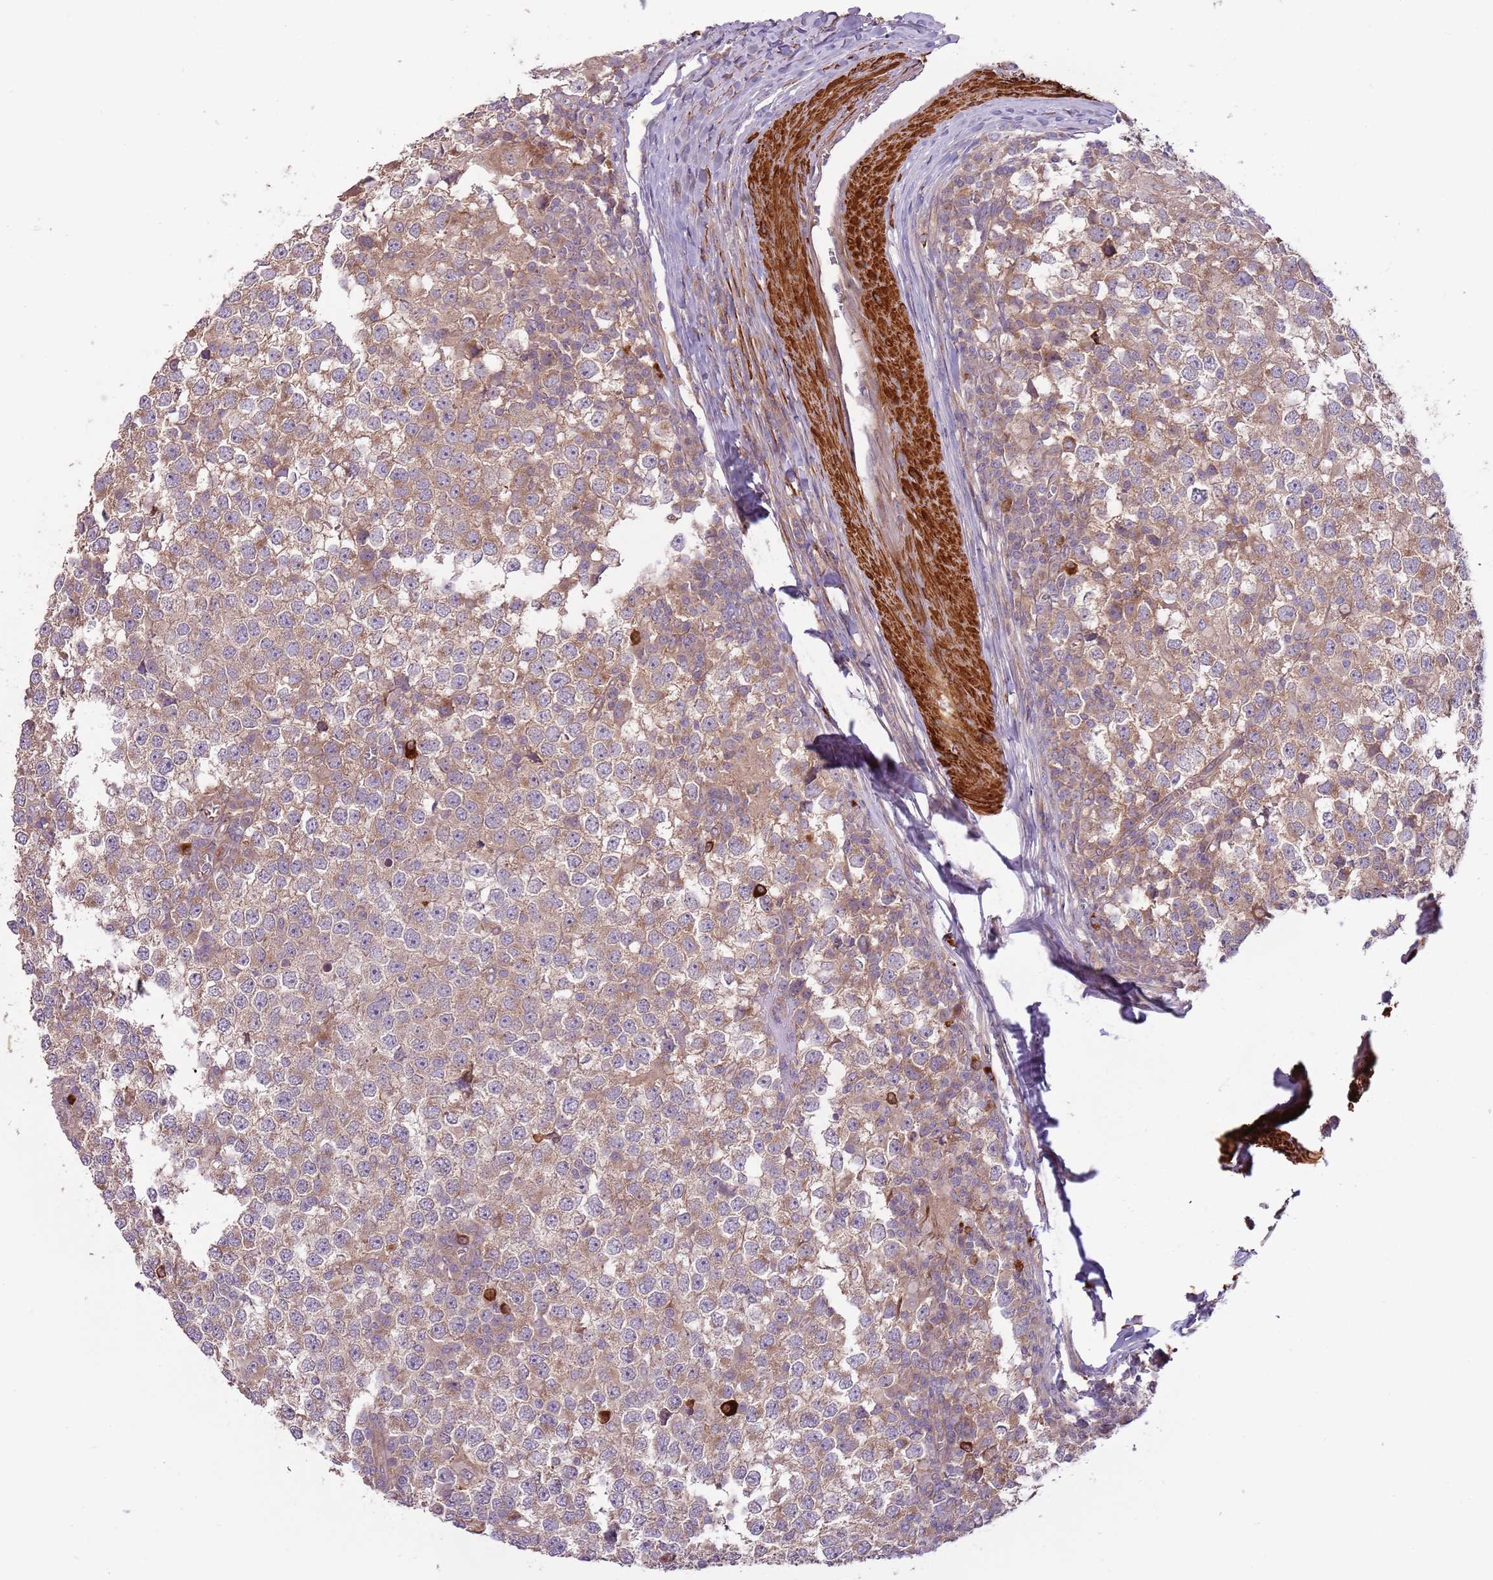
{"staining": {"intensity": "weak", "quantity": ">75%", "location": "cytoplasmic/membranous"}, "tissue": "testis cancer", "cell_type": "Tumor cells", "image_type": "cancer", "snomed": [{"axis": "morphology", "description": "Seminoma, NOS"}, {"axis": "topography", "description": "Testis"}], "caption": "Immunohistochemistry (IHC) (DAB (3,3'-diaminobenzidine)) staining of testis cancer (seminoma) displays weak cytoplasmic/membranous protein expression in approximately >75% of tumor cells.", "gene": "RNF128", "patient": {"sex": "male", "age": 65}}